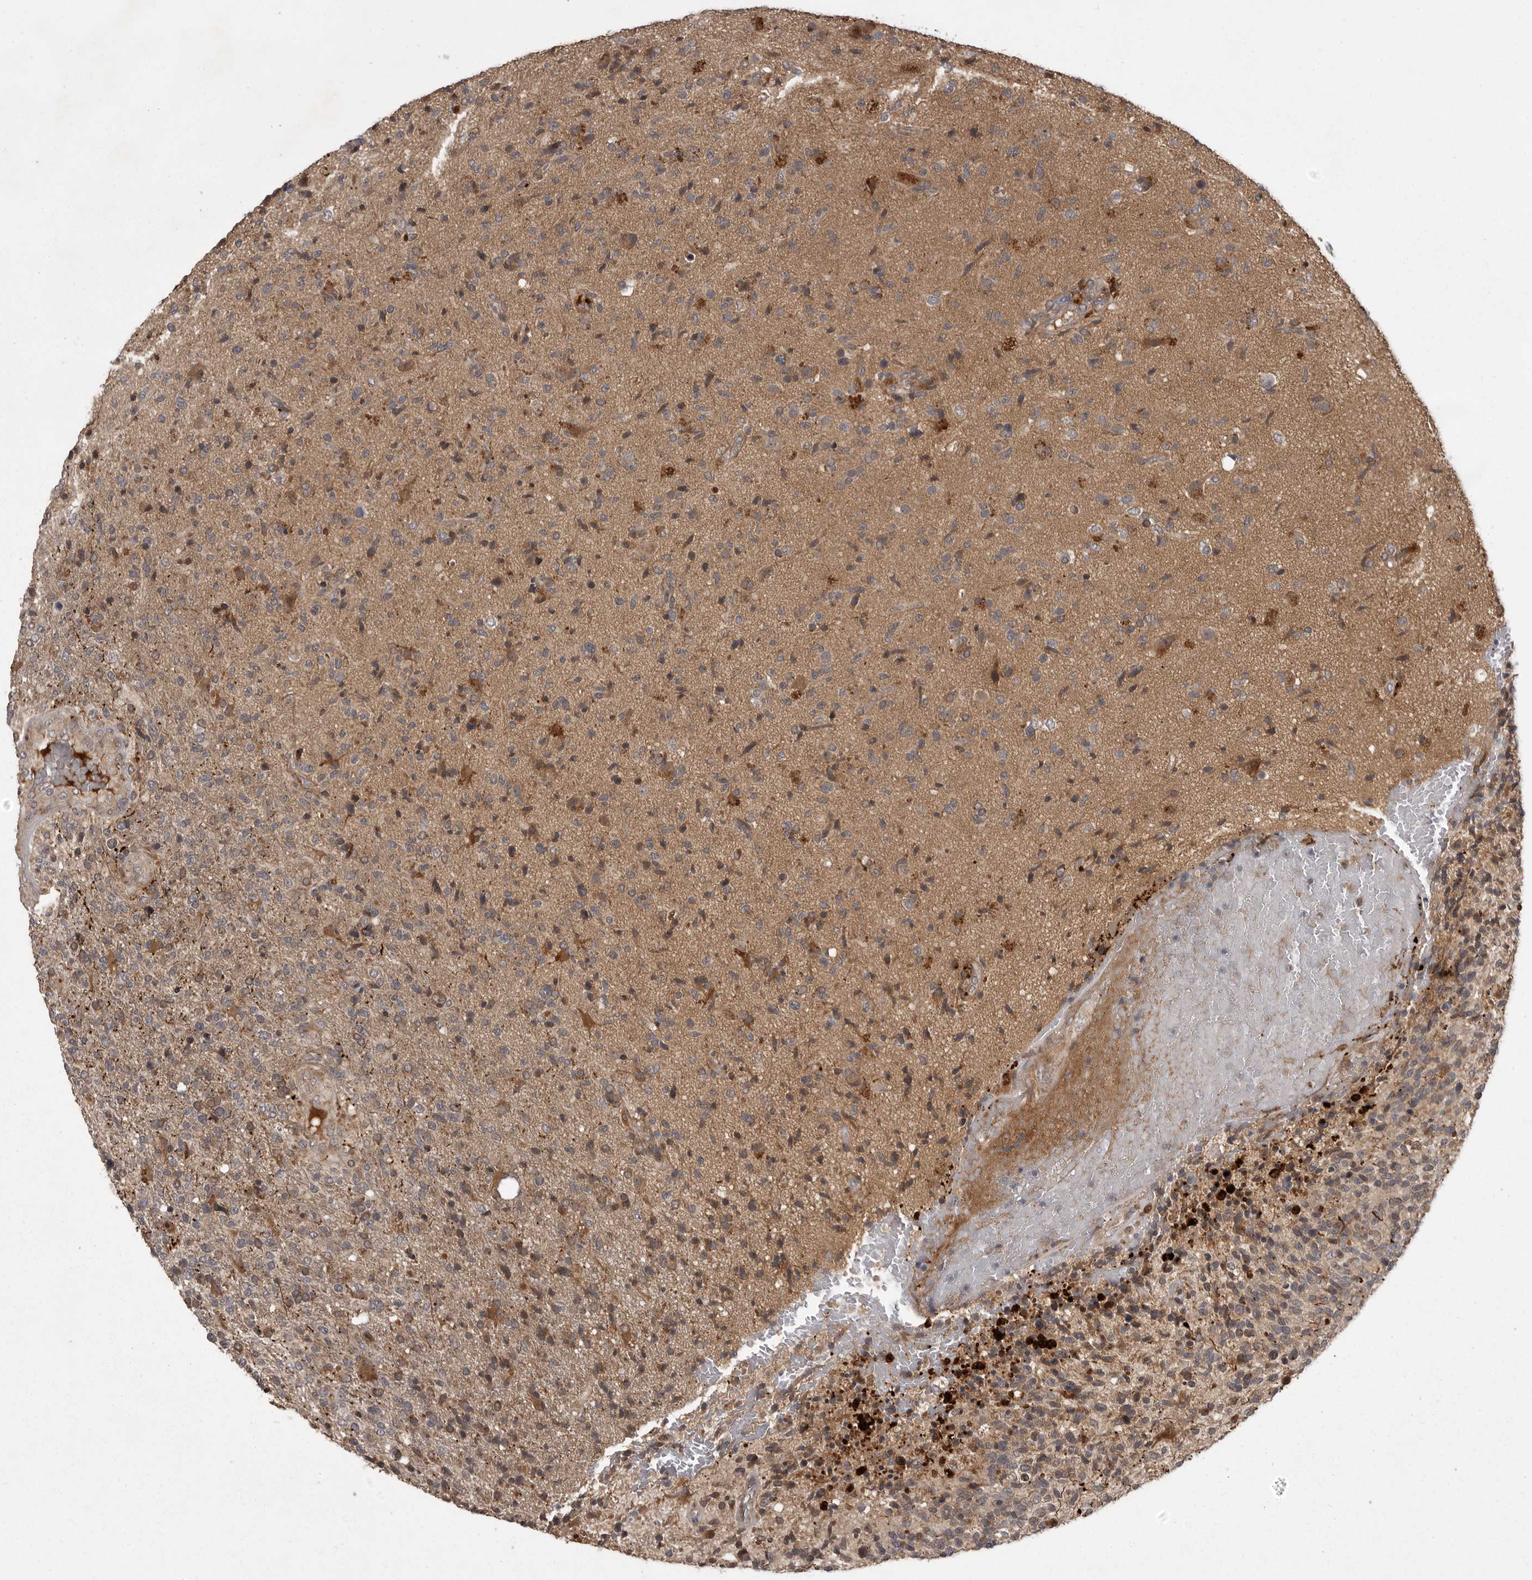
{"staining": {"intensity": "moderate", "quantity": "<25%", "location": "cytoplasmic/membranous"}, "tissue": "glioma", "cell_type": "Tumor cells", "image_type": "cancer", "snomed": [{"axis": "morphology", "description": "Glioma, malignant, High grade"}, {"axis": "topography", "description": "Brain"}], "caption": "Protein analysis of high-grade glioma (malignant) tissue displays moderate cytoplasmic/membranous positivity in about <25% of tumor cells.", "gene": "GPR31", "patient": {"sex": "male", "age": 72}}